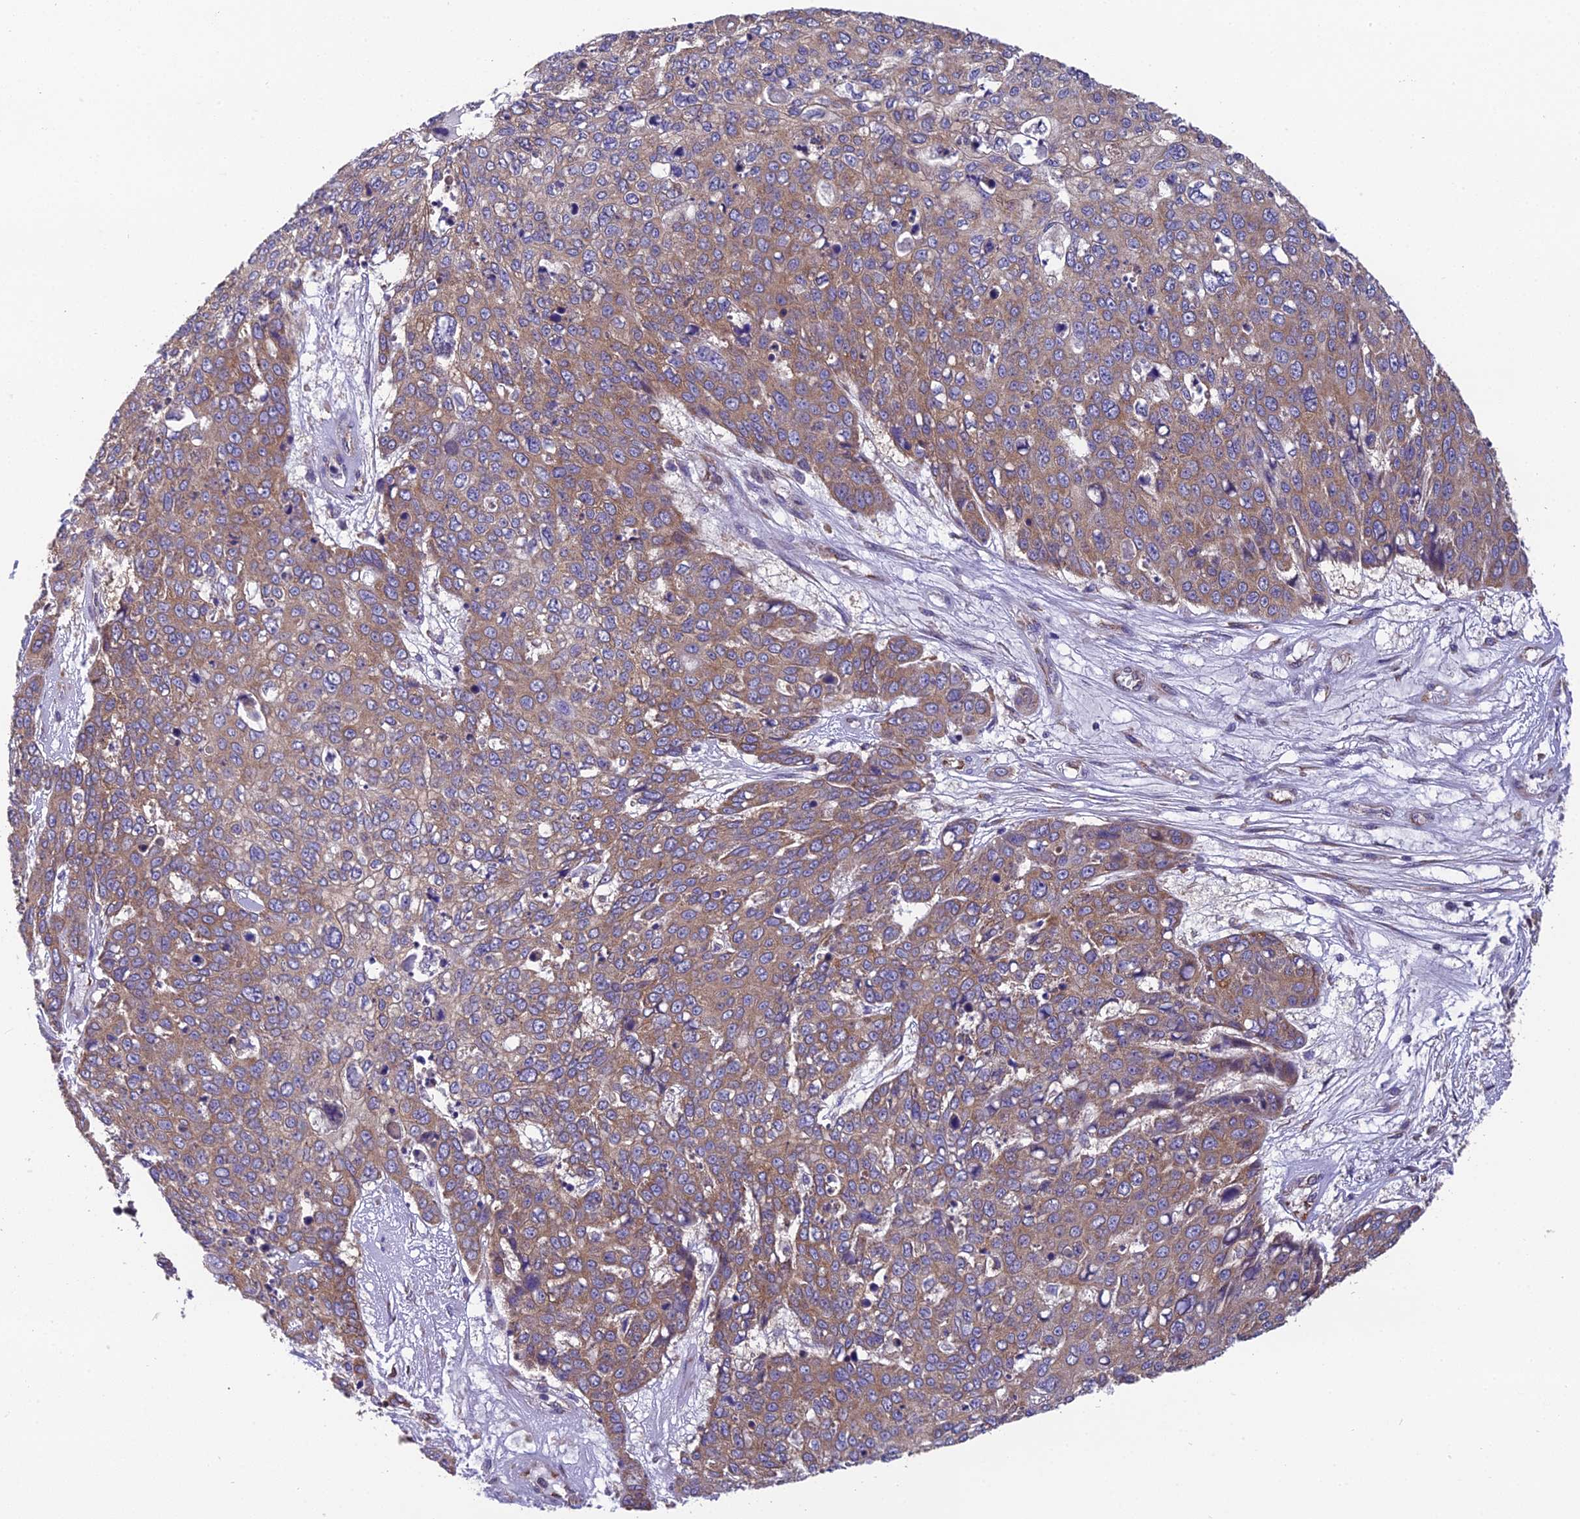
{"staining": {"intensity": "moderate", "quantity": ">75%", "location": "cytoplasmic/membranous"}, "tissue": "skin cancer", "cell_type": "Tumor cells", "image_type": "cancer", "snomed": [{"axis": "morphology", "description": "Squamous cell carcinoma, NOS"}, {"axis": "topography", "description": "Skin"}], "caption": "DAB (3,3'-diaminobenzidine) immunohistochemical staining of human skin cancer (squamous cell carcinoma) shows moderate cytoplasmic/membranous protein positivity in about >75% of tumor cells.", "gene": "BLOC1S4", "patient": {"sex": "male", "age": 71}}